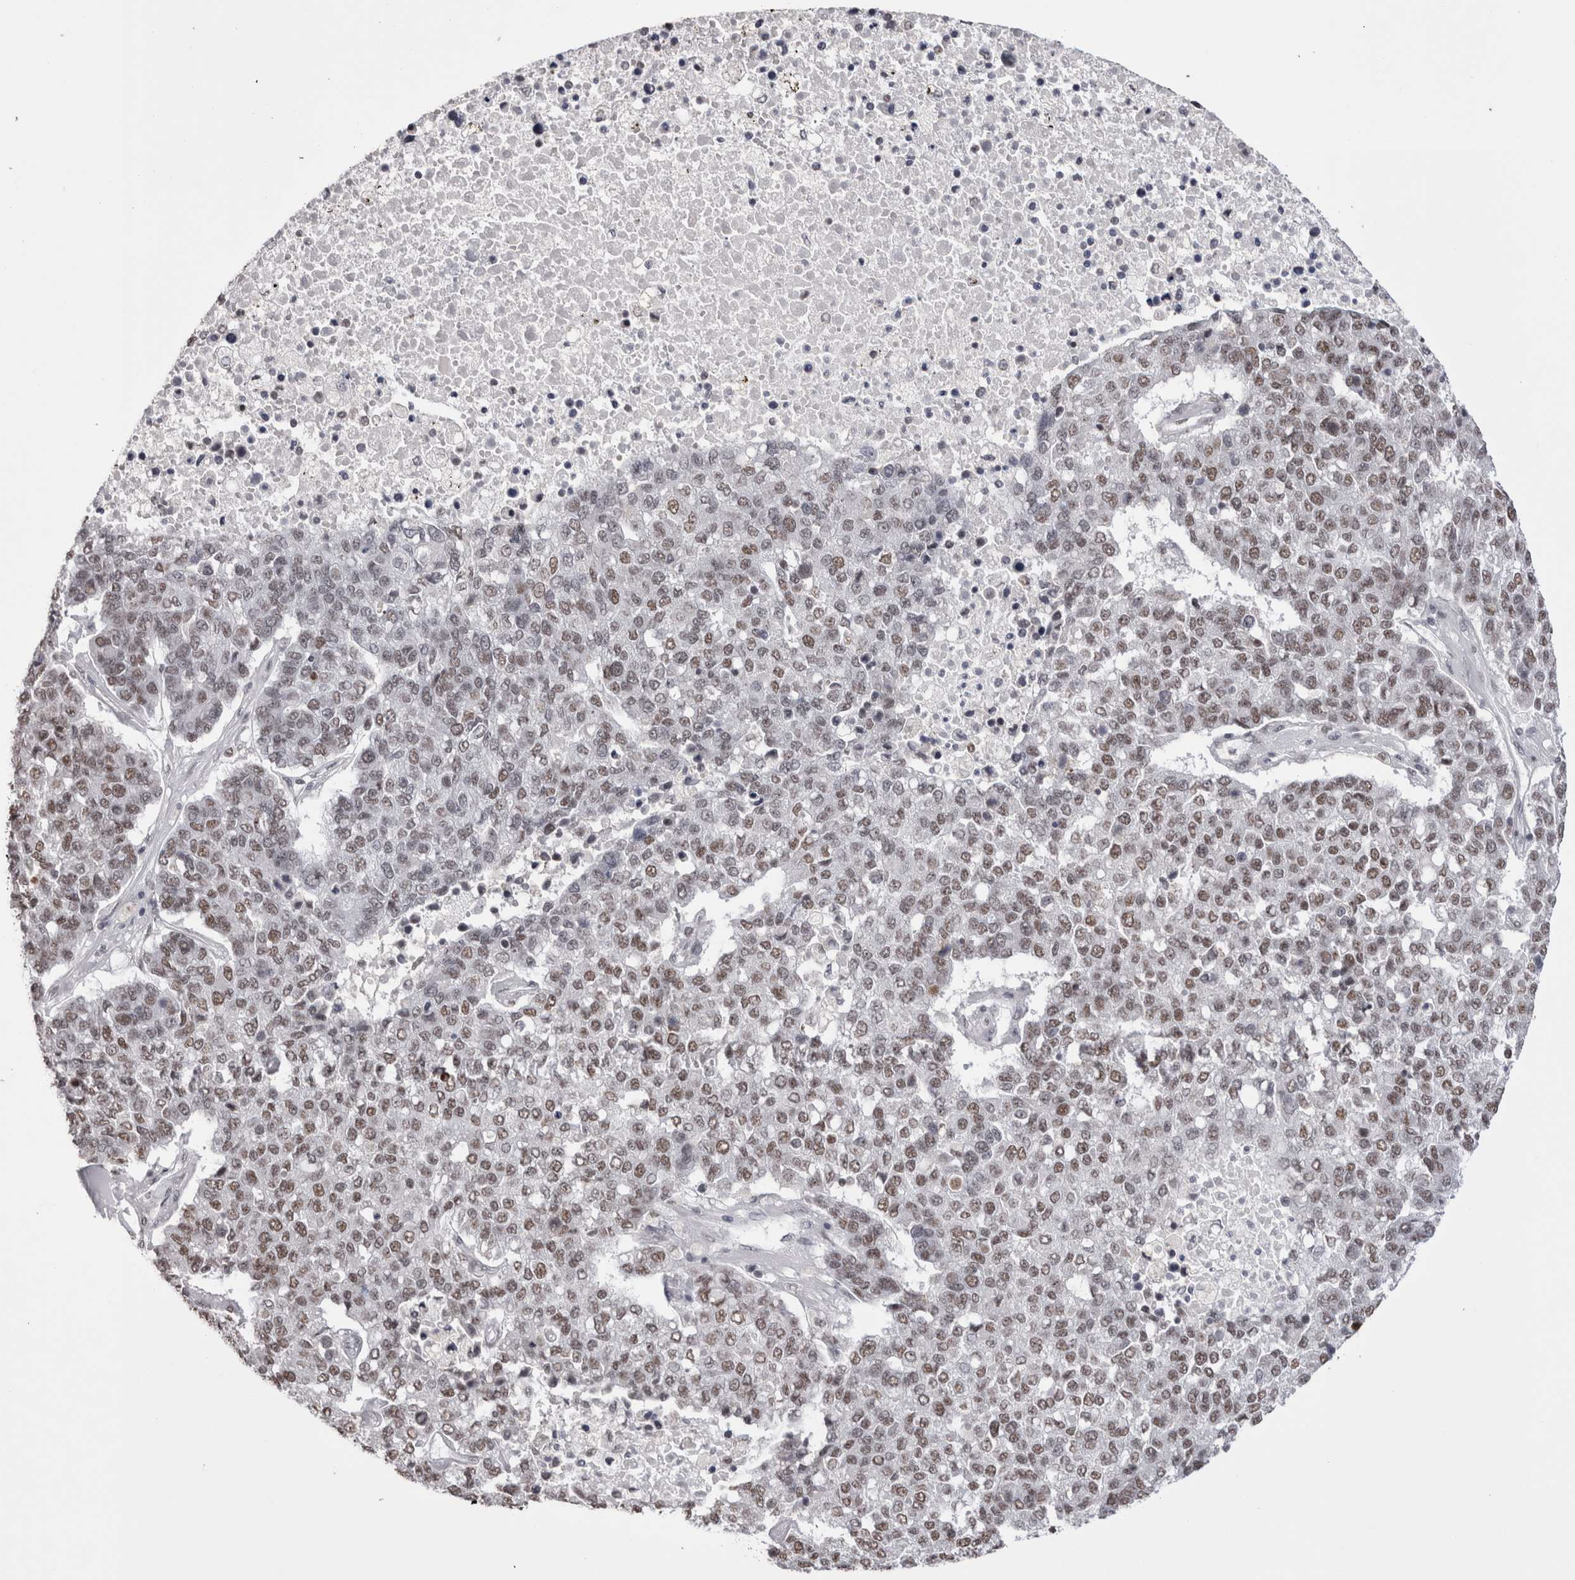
{"staining": {"intensity": "moderate", "quantity": ">75%", "location": "nuclear"}, "tissue": "pancreatic cancer", "cell_type": "Tumor cells", "image_type": "cancer", "snomed": [{"axis": "morphology", "description": "Adenocarcinoma, NOS"}, {"axis": "topography", "description": "Pancreas"}], "caption": "An image of human pancreatic adenocarcinoma stained for a protein exhibits moderate nuclear brown staining in tumor cells. The staining was performed using DAB (3,3'-diaminobenzidine) to visualize the protein expression in brown, while the nuclei were stained in blue with hematoxylin (Magnification: 20x).", "gene": "SMC1A", "patient": {"sex": "female", "age": 61}}